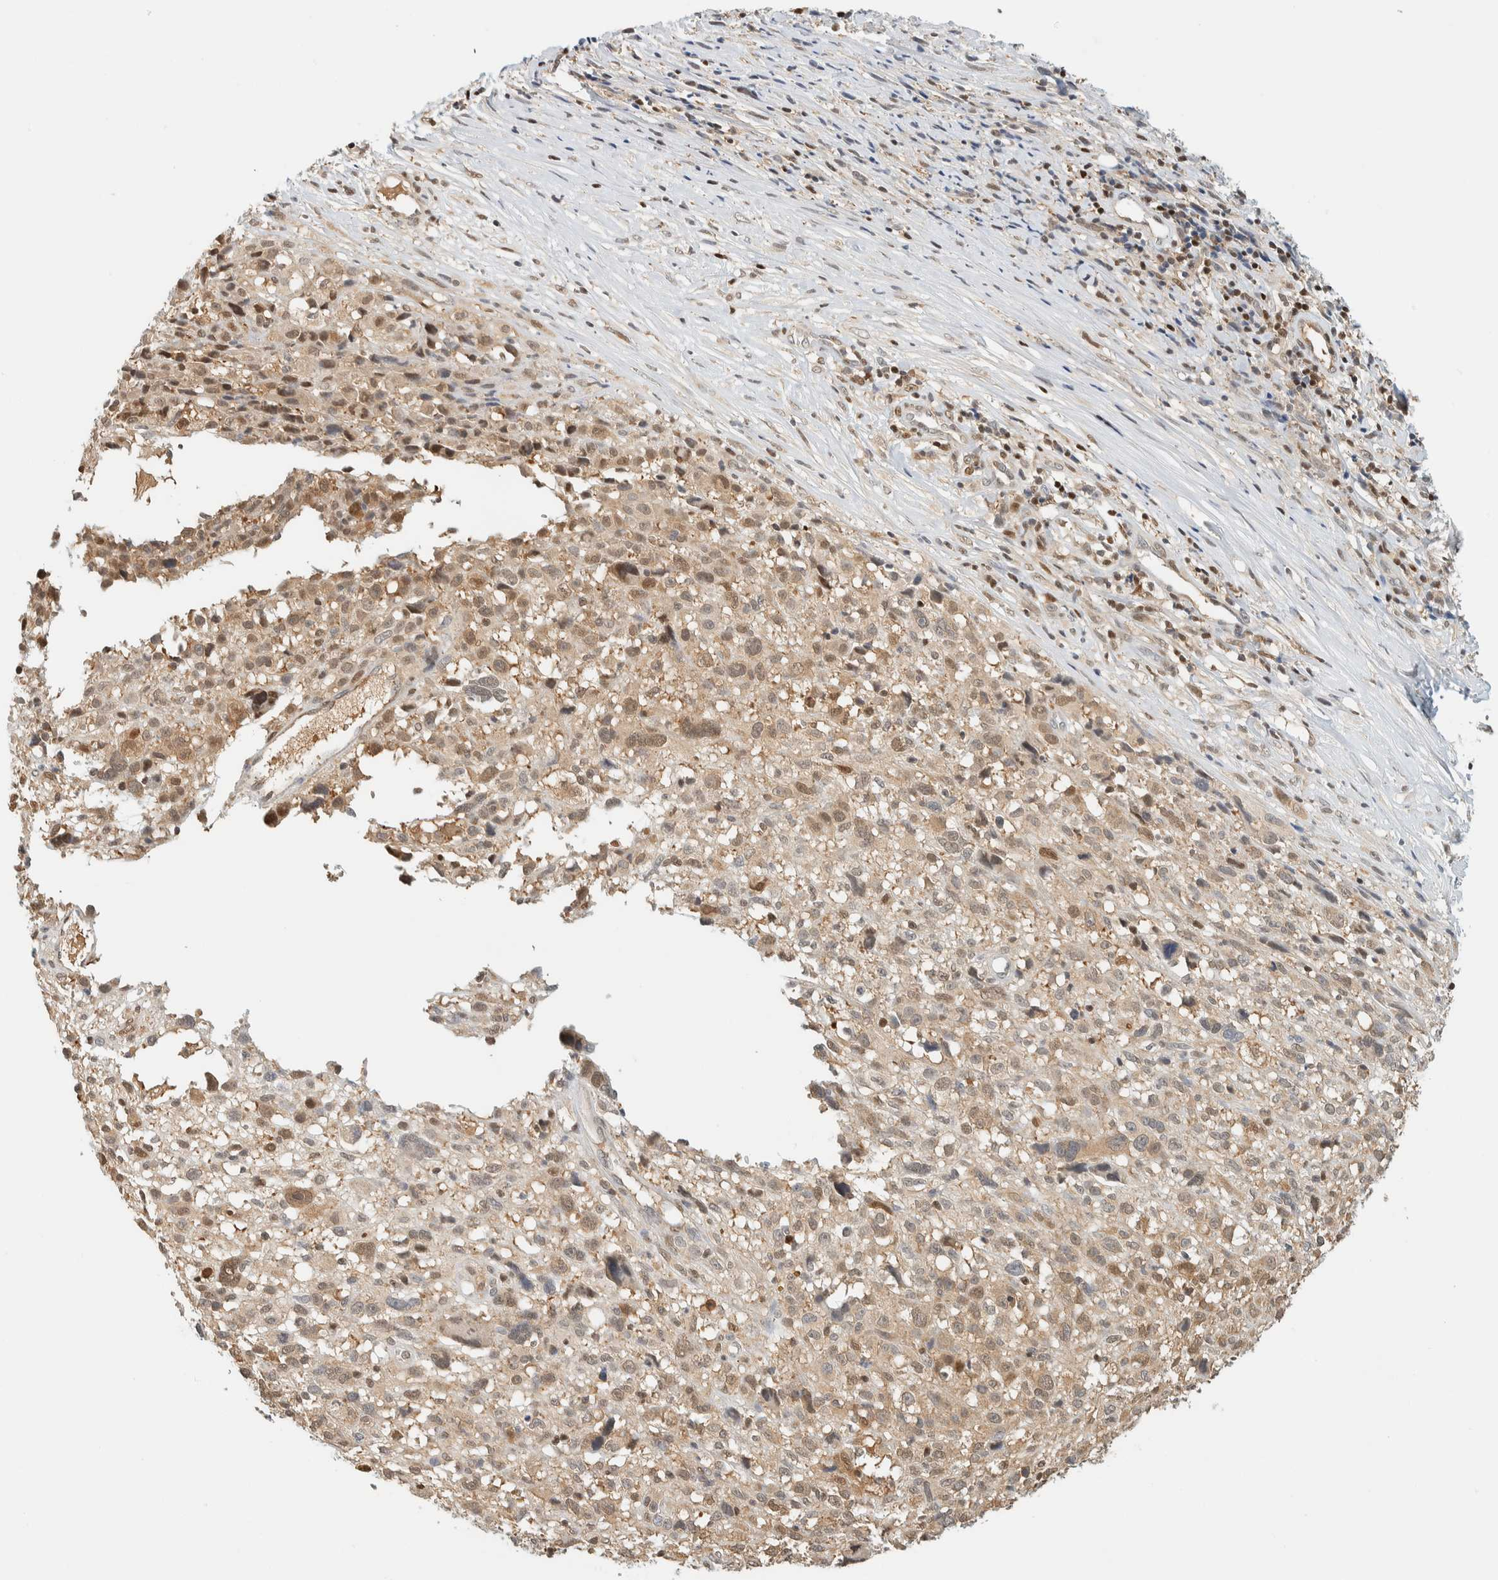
{"staining": {"intensity": "weak", "quantity": ">75%", "location": "cytoplasmic/membranous,nuclear"}, "tissue": "melanoma", "cell_type": "Tumor cells", "image_type": "cancer", "snomed": [{"axis": "morphology", "description": "Malignant melanoma, NOS"}, {"axis": "topography", "description": "Skin"}], "caption": "Immunohistochemical staining of malignant melanoma shows low levels of weak cytoplasmic/membranous and nuclear protein expression in approximately >75% of tumor cells. (DAB (3,3'-diaminobenzidine) IHC, brown staining for protein, blue staining for nuclei).", "gene": "ZBTB37", "patient": {"sex": "female", "age": 55}}